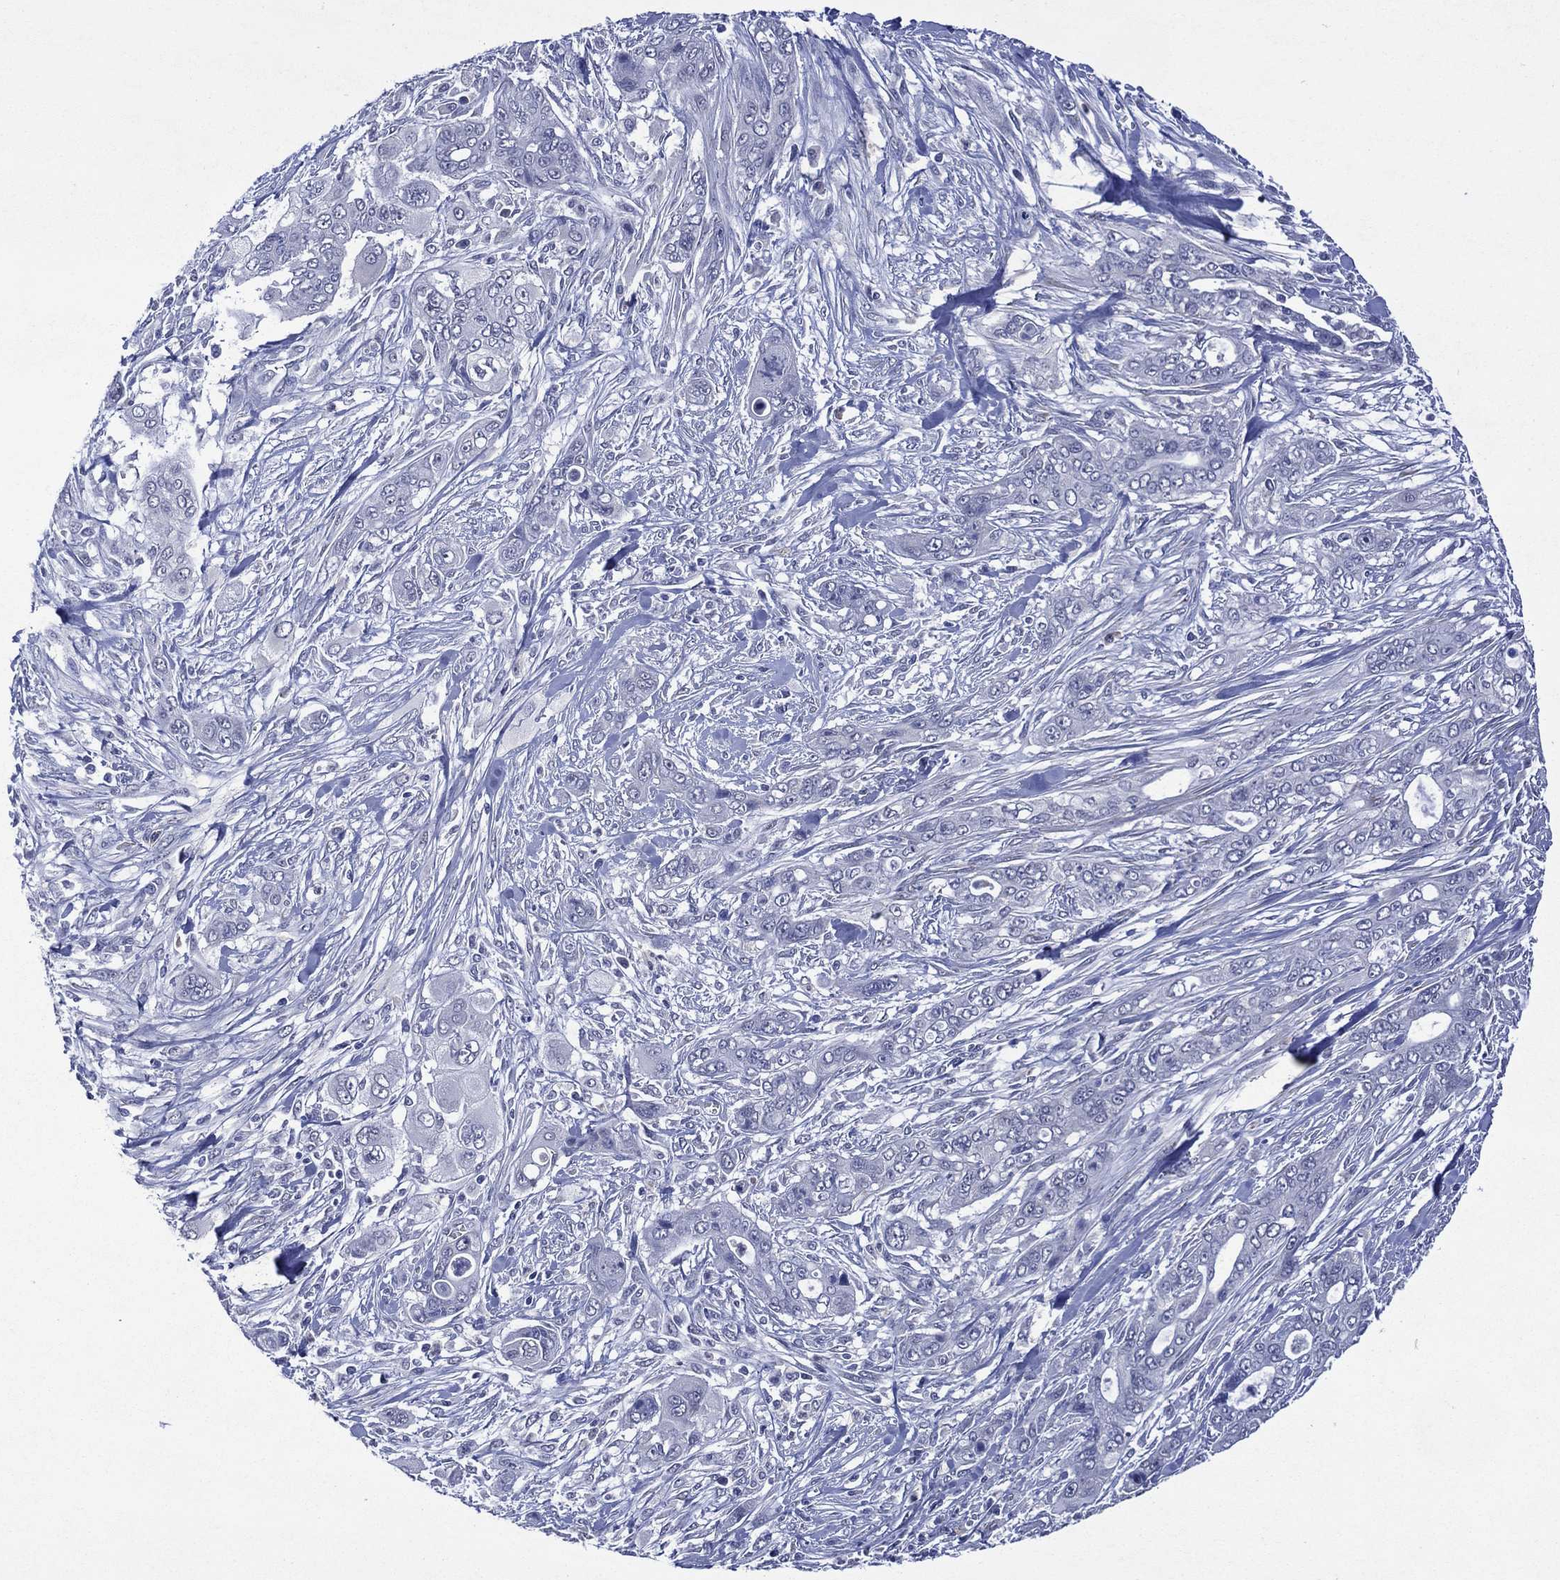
{"staining": {"intensity": "negative", "quantity": "none", "location": "none"}, "tissue": "pancreatic cancer", "cell_type": "Tumor cells", "image_type": "cancer", "snomed": [{"axis": "morphology", "description": "Adenocarcinoma, NOS"}, {"axis": "topography", "description": "Pancreas"}], "caption": "IHC image of human pancreatic cancer stained for a protein (brown), which shows no positivity in tumor cells.", "gene": "ASB10", "patient": {"sex": "male", "age": 47}}